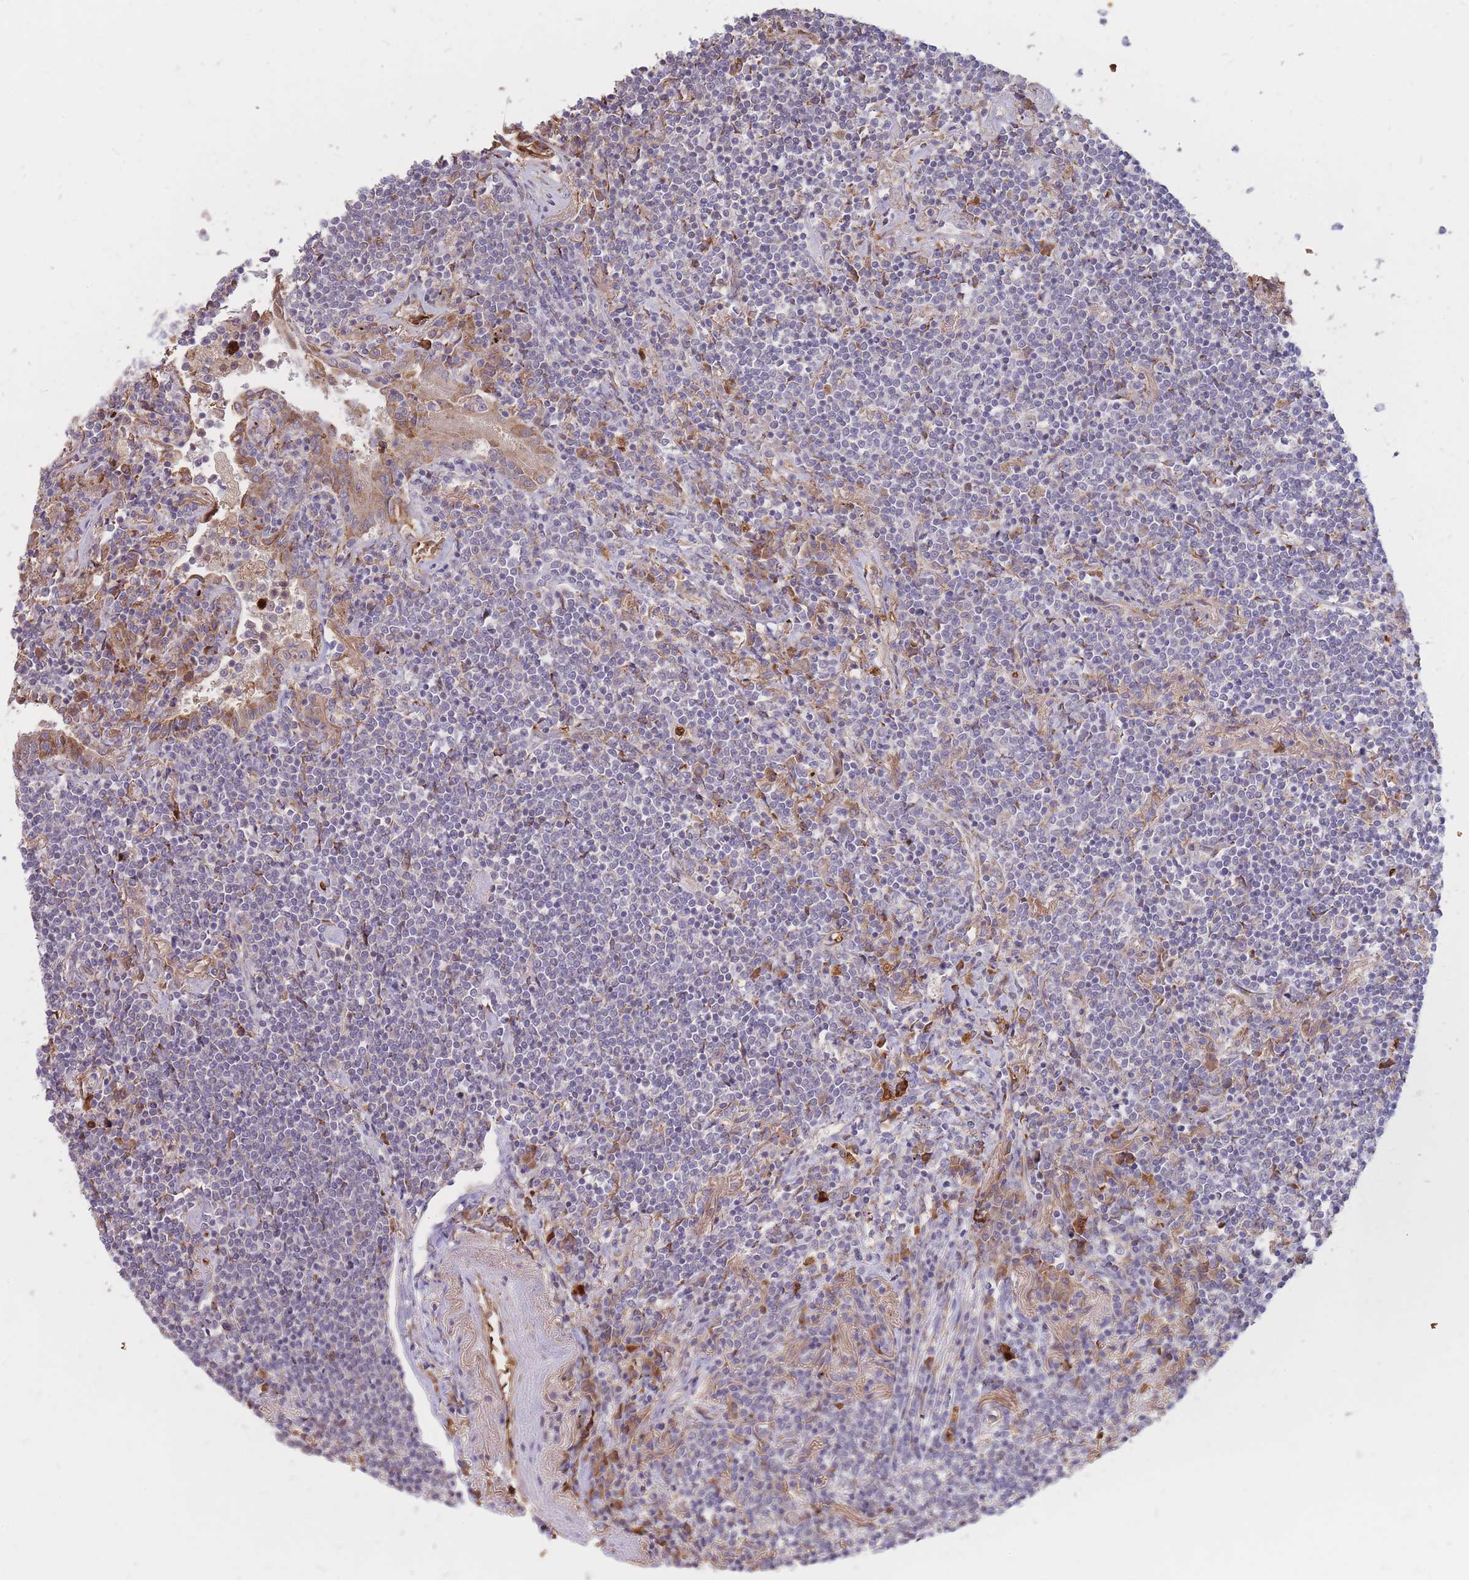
{"staining": {"intensity": "negative", "quantity": "none", "location": "none"}, "tissue": "lymphoma", "cell_type": "Tumor cells", "image_type": "cancer", "snomed": [{"axis": "morphology", "description": "Malignant lymphoma, non-Hodgkin's type, Low grade"}, {"axis": "topography", "description": "Lung"}], "caption": "Immunohistochemistry (IHC) histopathology image of neoplastic tissue: human low-grade malignant lymphoma, non-Hodgkin's type stained with DAB exhibits no significant protein expression in tumor cells.", "gene": "ATP10D", "patient": {"sex": "female", "age": 71}}